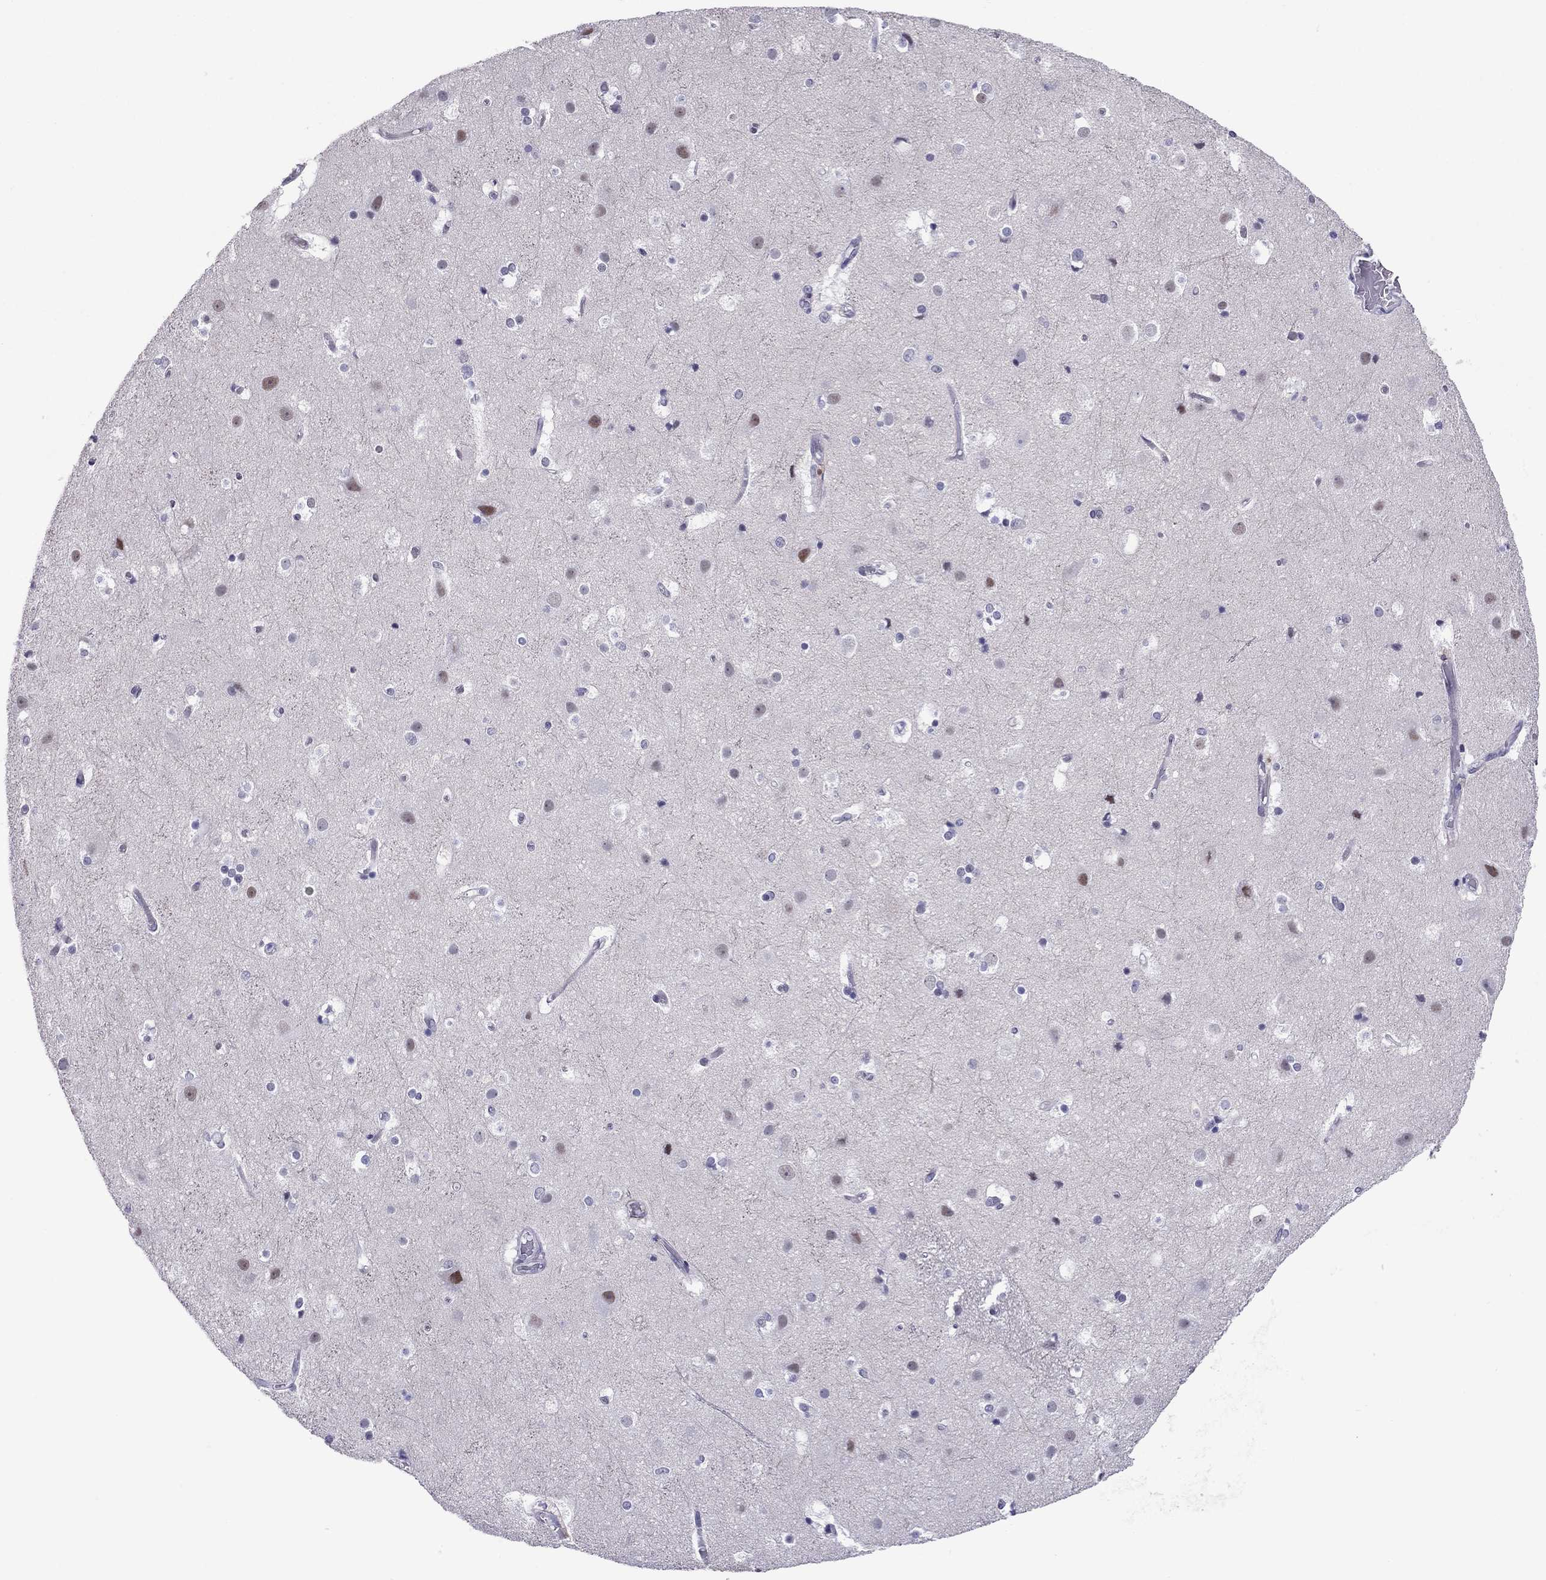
{"staining": {"intensity": "negative", "quantity": "none", "location": "none"}, "tissue": "cerebral cortex", "cell_type": "Endothelial cells", "image_type": "normal", "snomed": [{"axis": "morphology", "description": "Normal tissue, NOS"}, {"axis": "topography", "description": "Cerebral cortex"}], "caption": "This image is of unremarkable cerebral cortex stained with immunohistochemistry to label a protein in brown with the nuclei are counter-stained blue. There is no positivity in endothelial cells.", "gene": "ZNF646", "patient": {"sex": "female", "age": 52}}